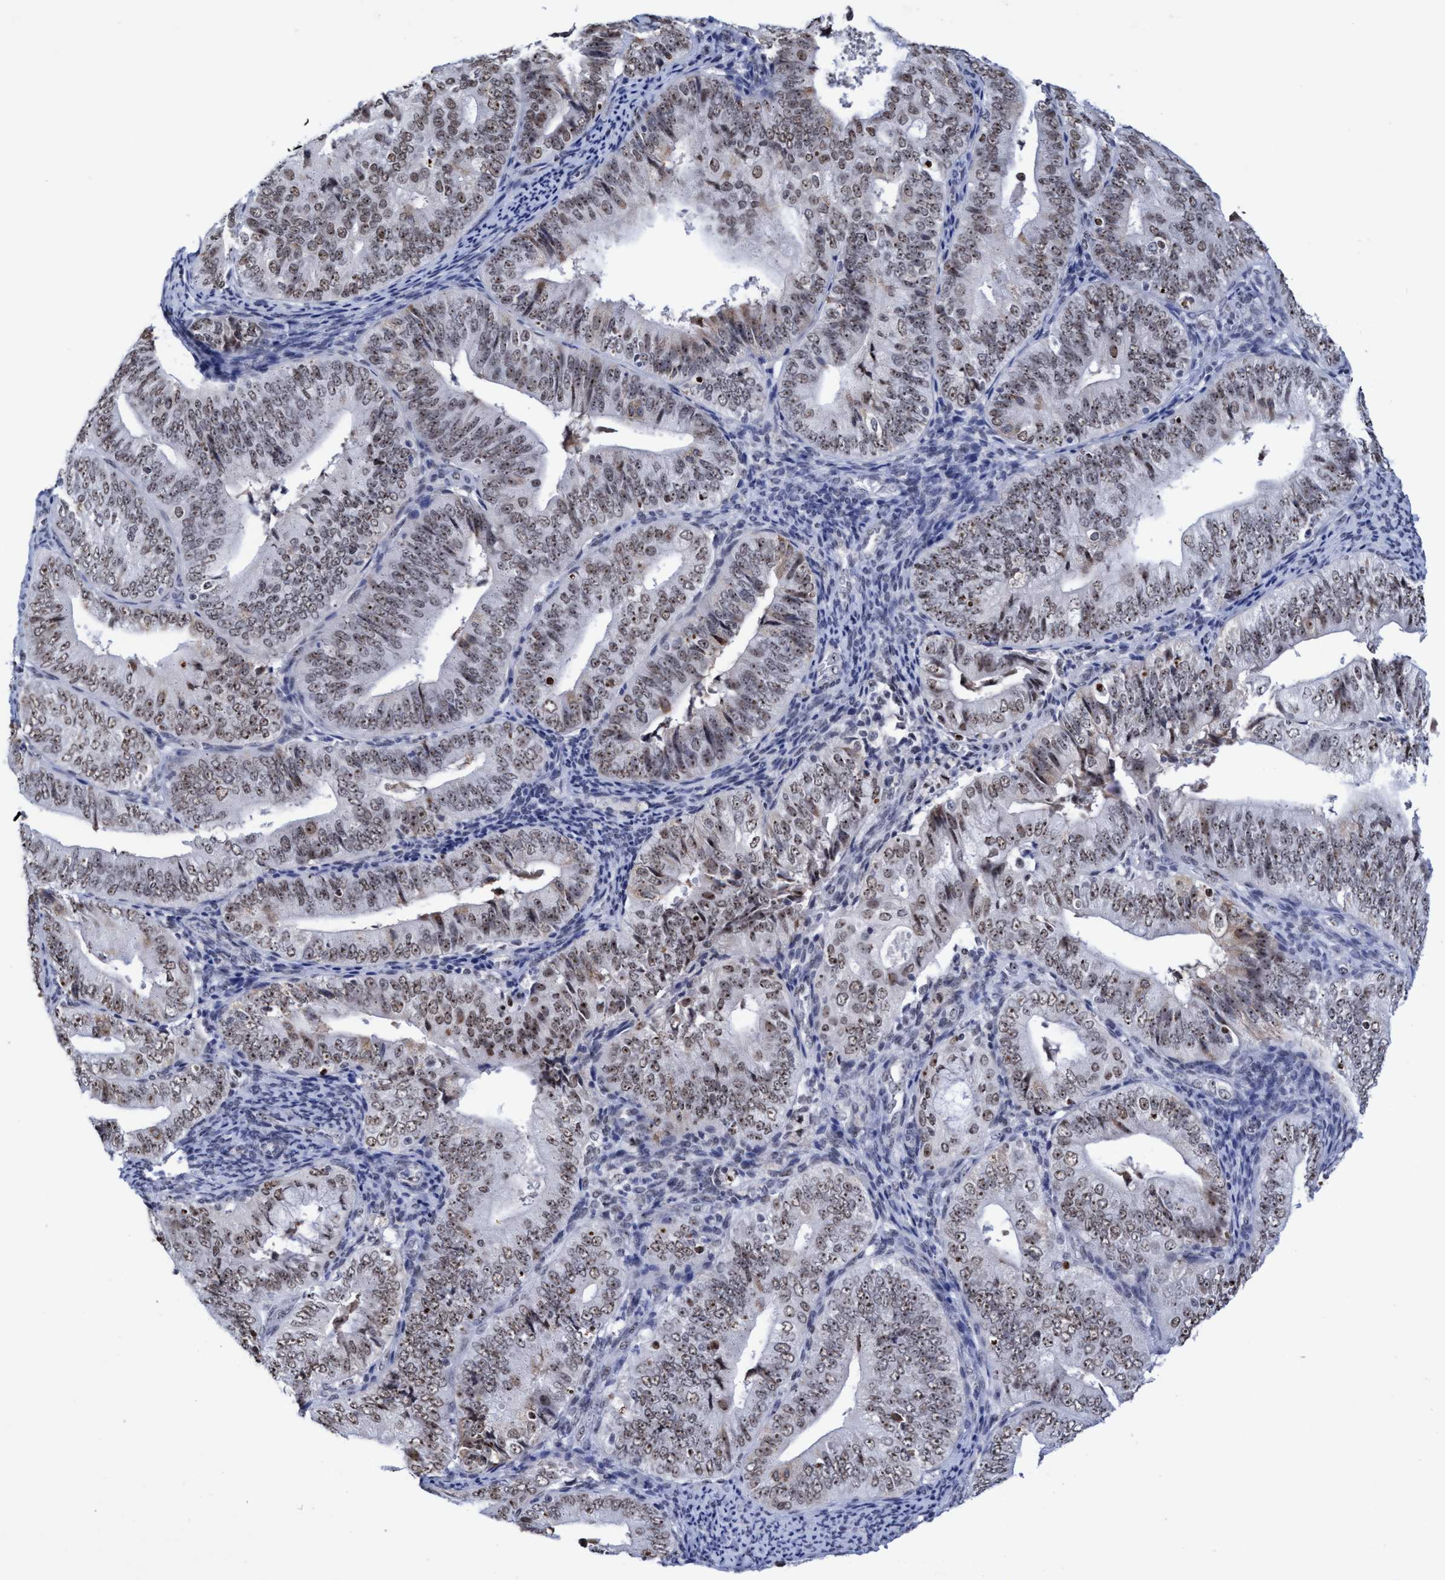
{"staining": {"intensity": "strong", "quantity": ">75%", "location": "nuclear"}, "tissue": "endometrial cancer", "cell_type": "Tumor cells", "image_type": "cancer", "snomed": [{"axis": "morphology", "description": "Adenocarcinoma, NOS"}, {"axis": "topography", "description": "Endometrium"}], "caption": "IHC micrograph of neoplastic tissue: human endometrial cancer (adenocarcinoma) stained using IHC shows high levels of strong protein expression localized specifically in the nuclear of tumor cells, appearing as a nuclear brown color.", "gene": "EFCAB10", "patient": {"sex": "female", "age": 63}}